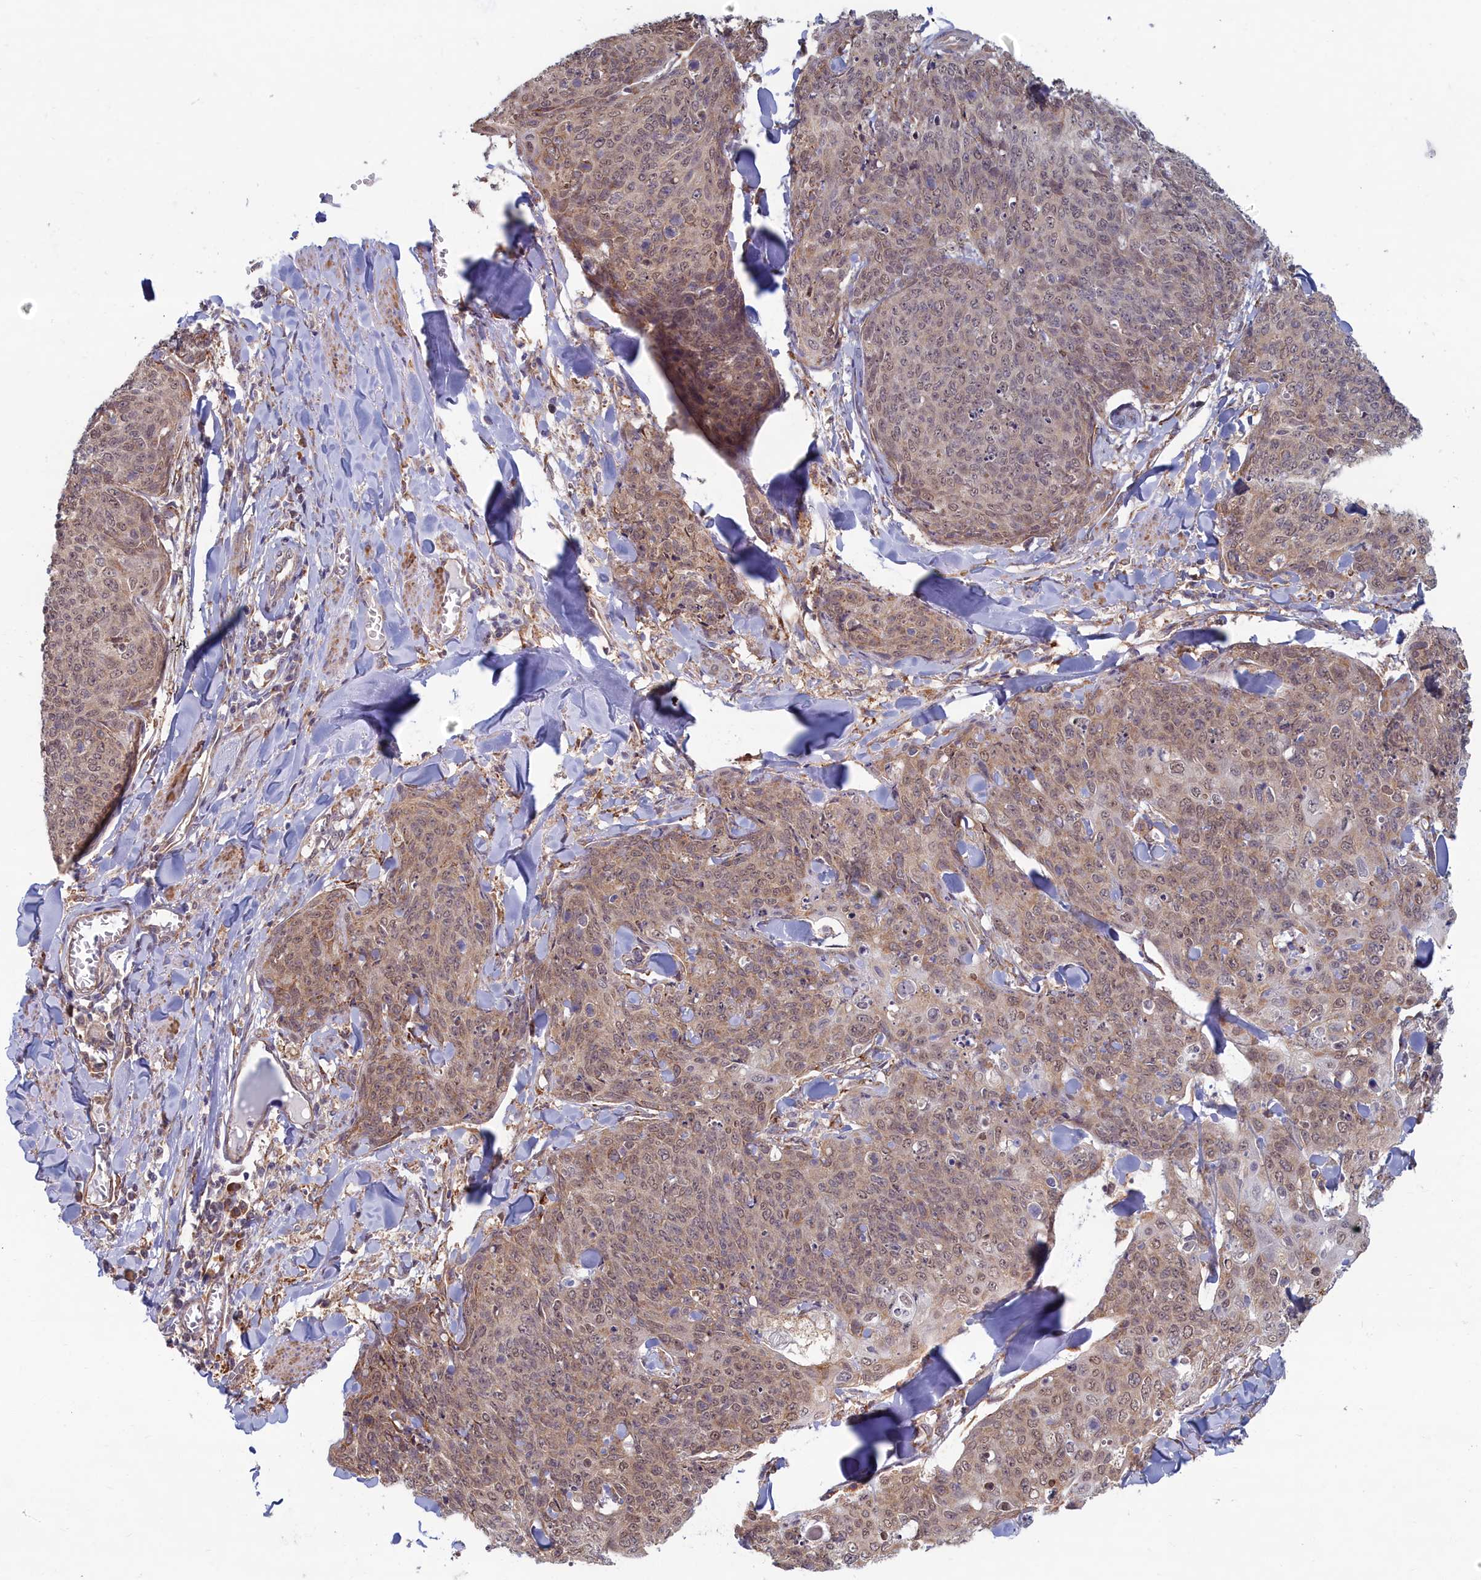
{"staining": {"intensity": "weak", "quantity": ">75%", "location": "cytoplasmic/membranous,nuclear"}, "tissue": "skin cancer", "cell_type": "Tumor cells", "image_type": "cancer", "snomed": [{"axis": "morphology", "description": "Squamous cell carcinoma, NOS"}, {"axis": "topography", "description": "Skin"}, {"axis": "topography", "description": "Vulva"}], "caption": "Immunohistochemistry (IHC) photomicrograph of human skin cancer (squamous cell carcinoma) stained for a protein (brown), which reveals low levels of weak cytoplasmic/membranous and nuclear expression in about >75% of tumor cells.", "gene": "MAK16", "patient": {"sex": "female", "age": 85}}